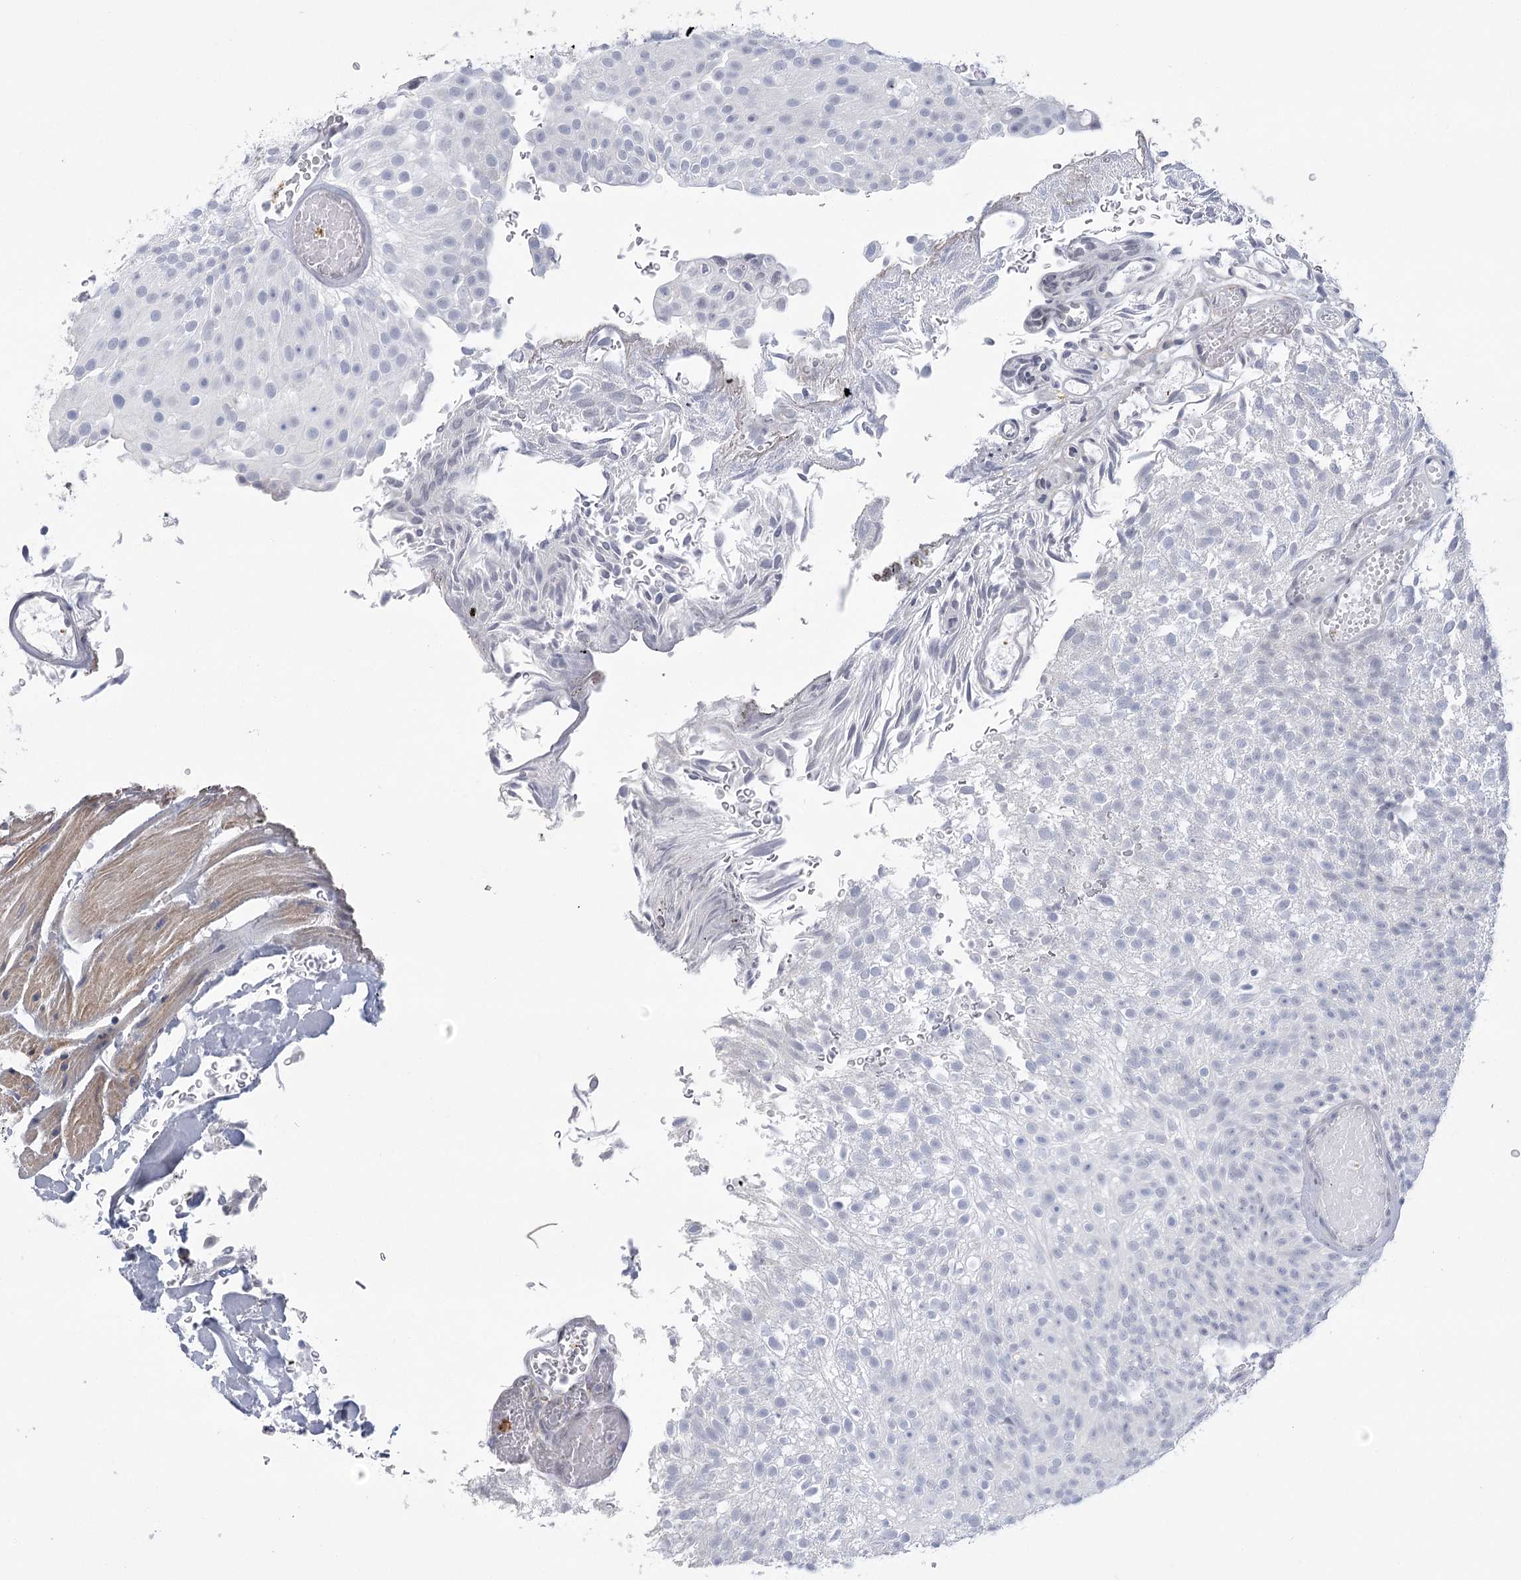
{"staining": {"intensity": "negative", "quantity": "none", "location": "none"}, "tissue": "urothelial cancer", "cell_type": "Tumor cells", "image_type": "cancer", "snomed": [{"axis": "morphology", "description": "Urothelial carcinoma, Low grade"}, {"axis": "topography", "description": "Urinary bladder"}], "caption": "There is no significant staining in tumor cells of urothelial cancer.", "gene": "FAM76B", "patient": {"sex": "male", "age": 78}}